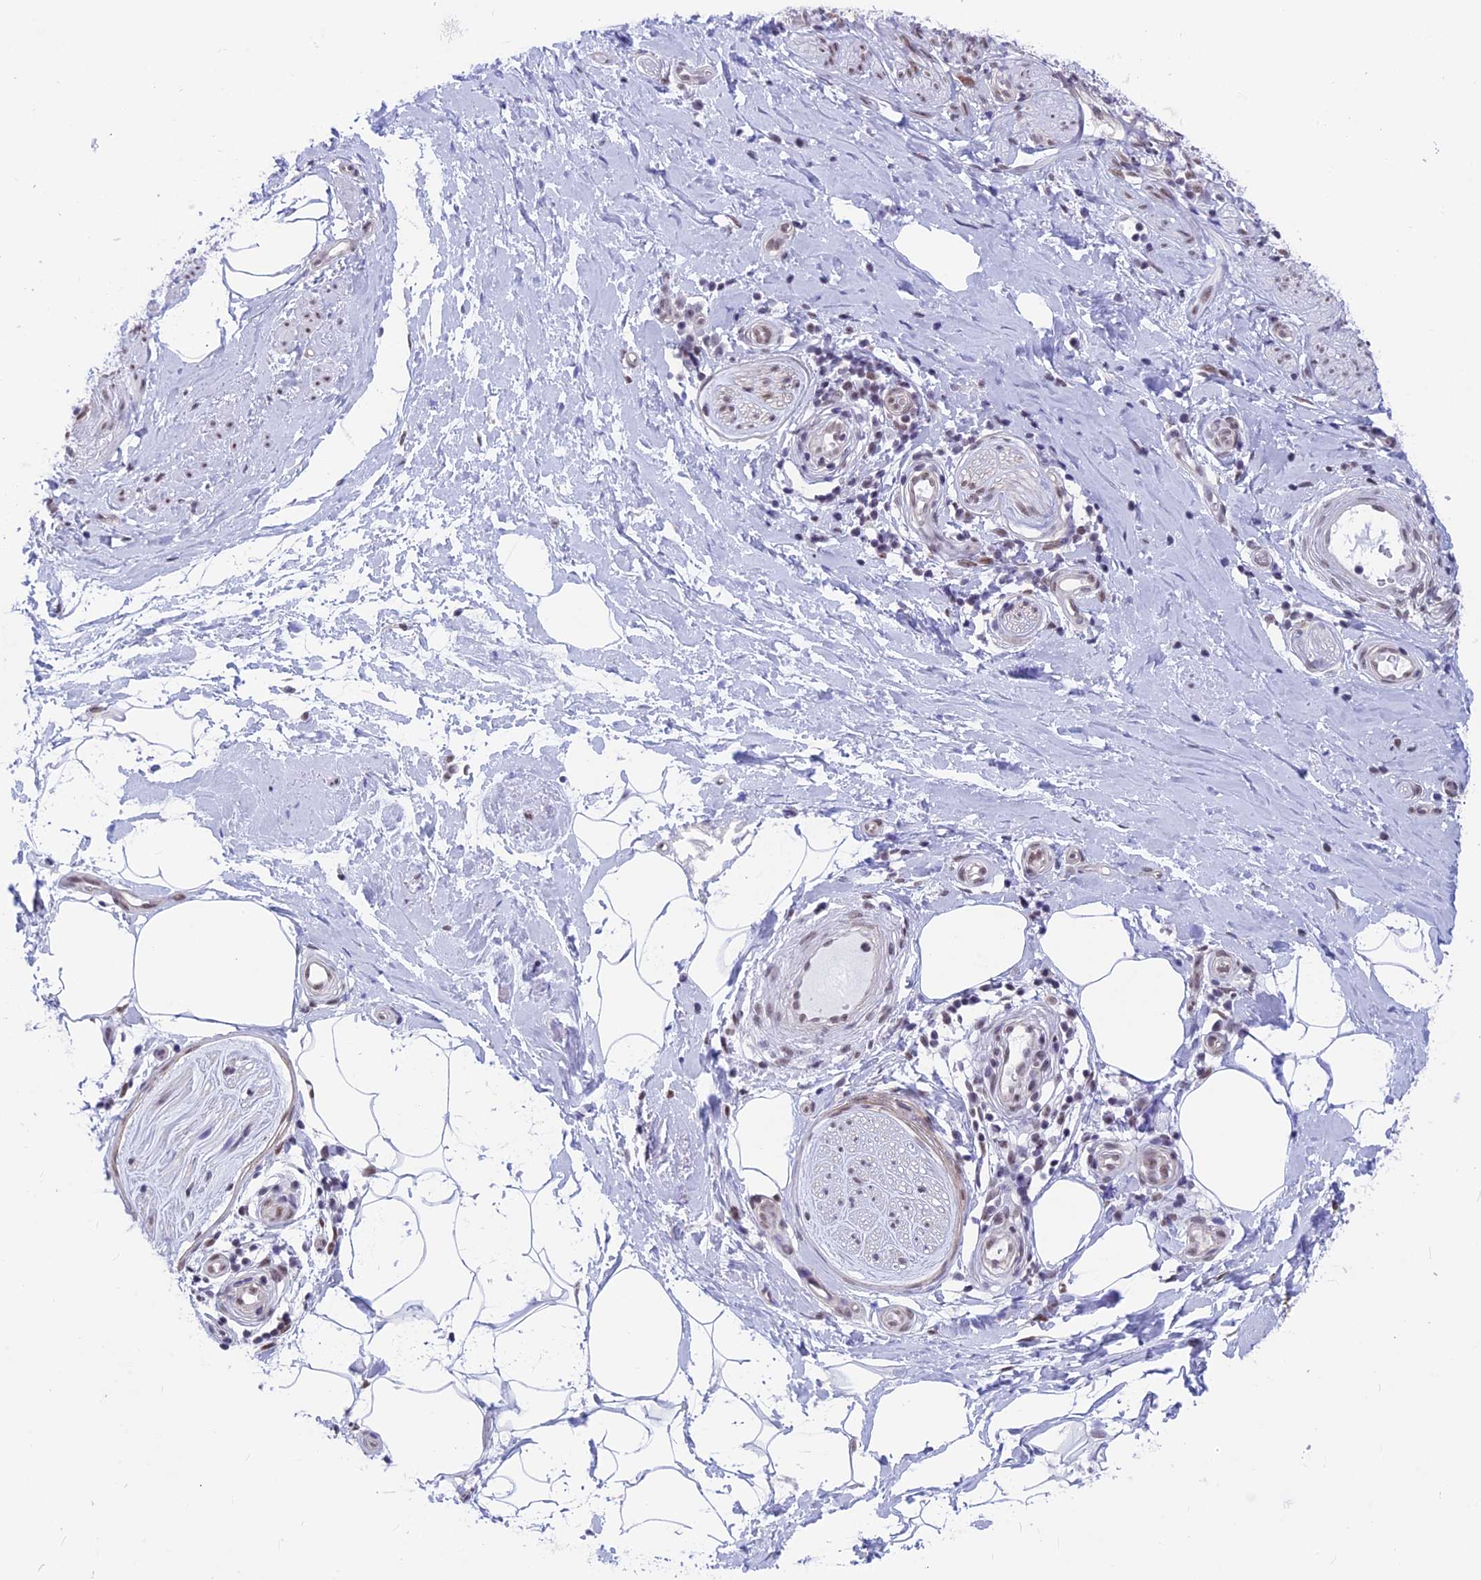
{"staining": {"intensity": "negative", "quantity": "none", "location": "none"}, "tissue": "adipose tissue", "cell_type": "Adipocytes", "image_type": "normal", "snomed": [{"axis": "morphology", "description": "Normal tissue, NOS"}, {"axis": "topography", "description": "Soft tissue"}, {"axis": "topography", "description": "Adipose tissue"}, {"axis": "topography", "description": "Vascular tissue"}, {"axis": "topography", "description": "Peripheral nerve tissue"}], "caption": "Immunohistochemistry histopathology image of unremarkable adipose tissue: adipose tissue stained with DAB demonstrates no significant protein positivity in adipocytes.", "gene": "SRSF5", "patient": {"sex": "male", "age": 74}}